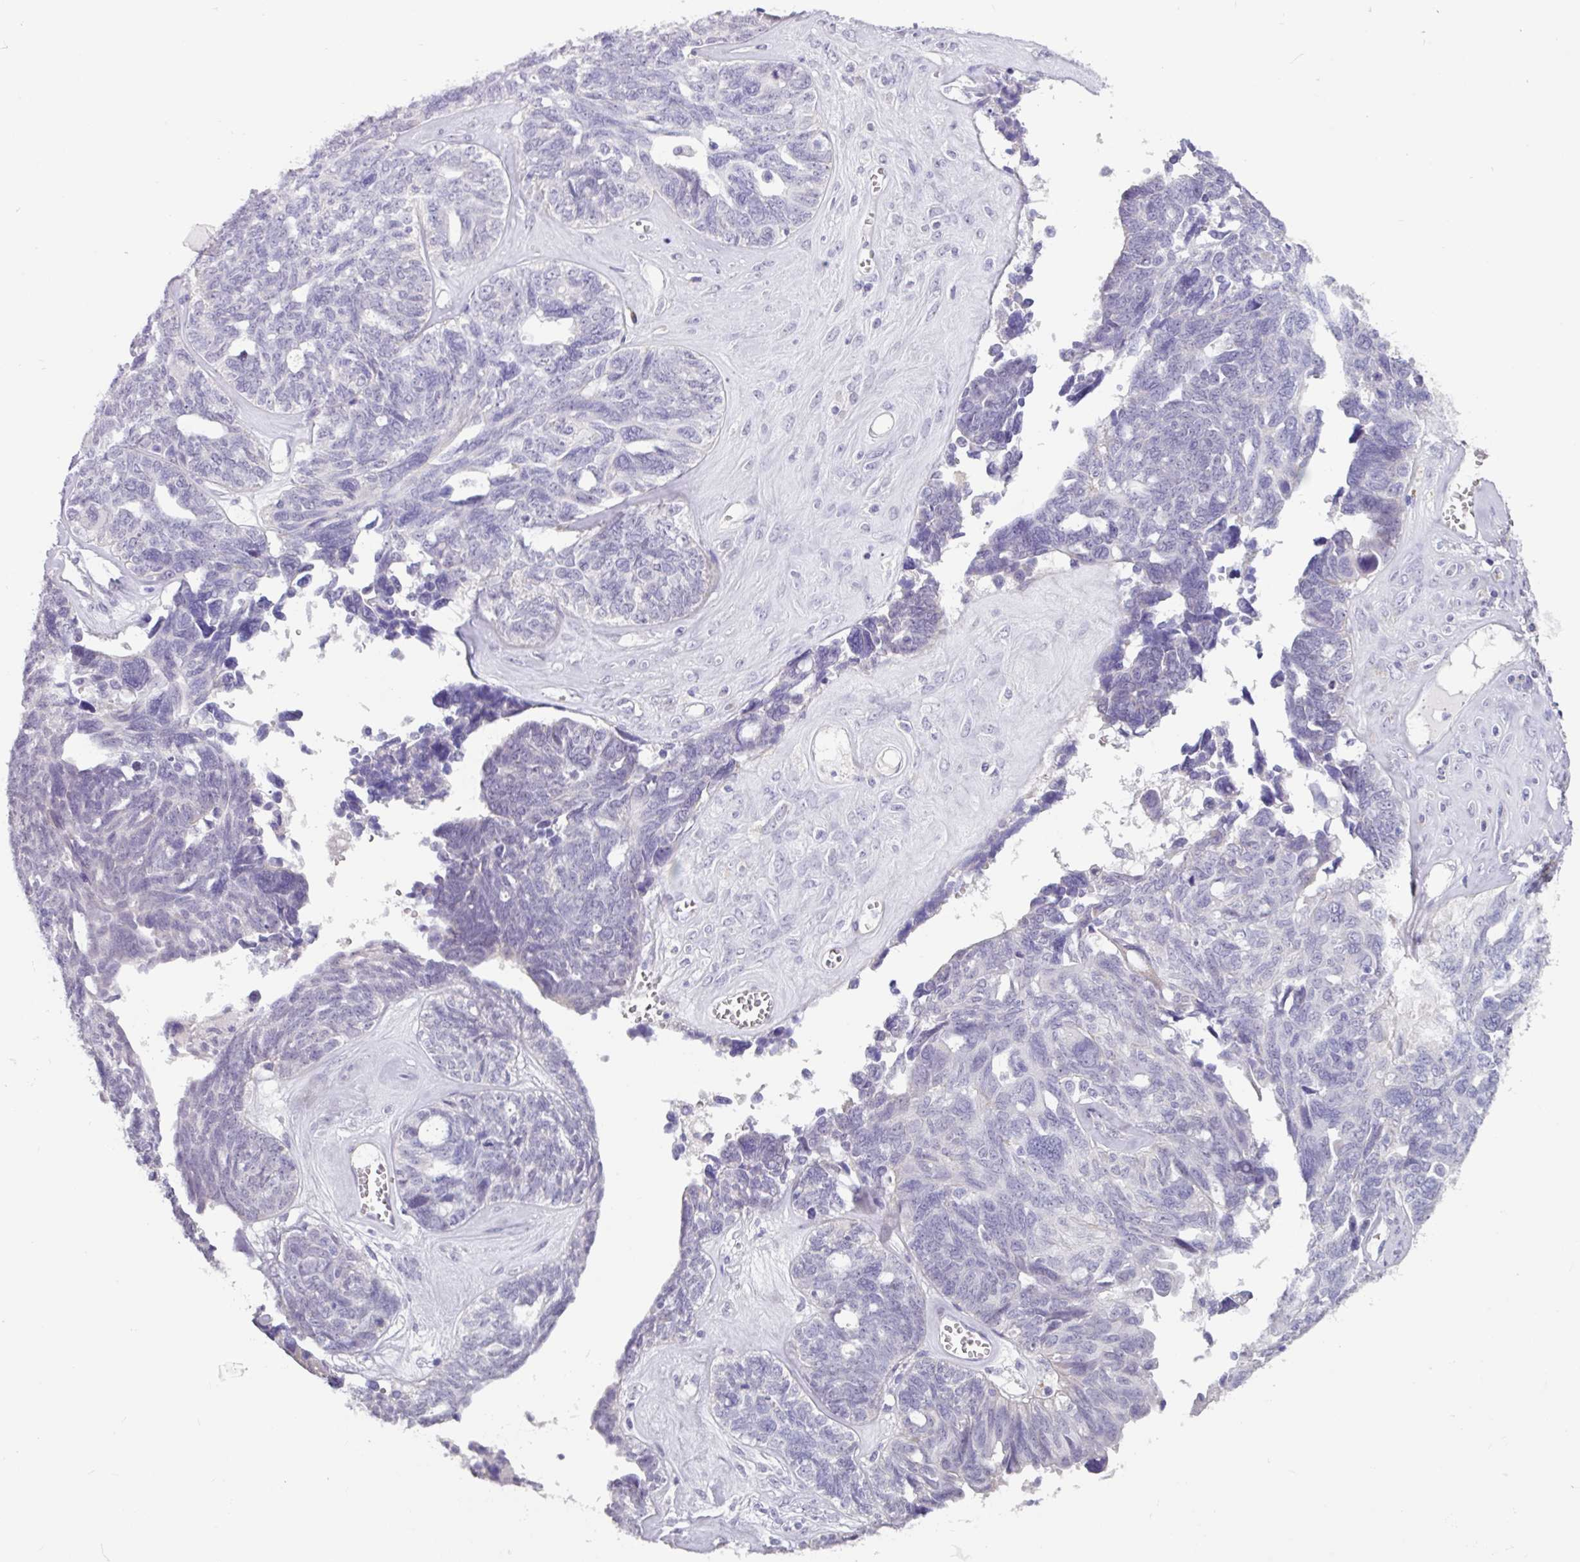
{"staining": {"intensity": "negative", "quantity": "none", "location": "none"}, "tissue": "ovarian cancer", "cell_type": "Tumor cells", "image_type": "cancer", "snomed": [{"axis": "morphology", "description": "Cystadenocarcinoma, serous, NOS"}, {"axis": "topography", "description": "Ovary"}], "caption": "An immunohistochemistry (IHC) histopathology image of serous cystadenocarcinoma (ovarian) is shown. There is no staining in tumor cells of serous cystadenocarcinoma (ovarian). (Immunohistochemistry (ihc), brightfield microscopy, high magnification).", "gene": "OTX1", "patient": {"sex": "female", "age": 79}}